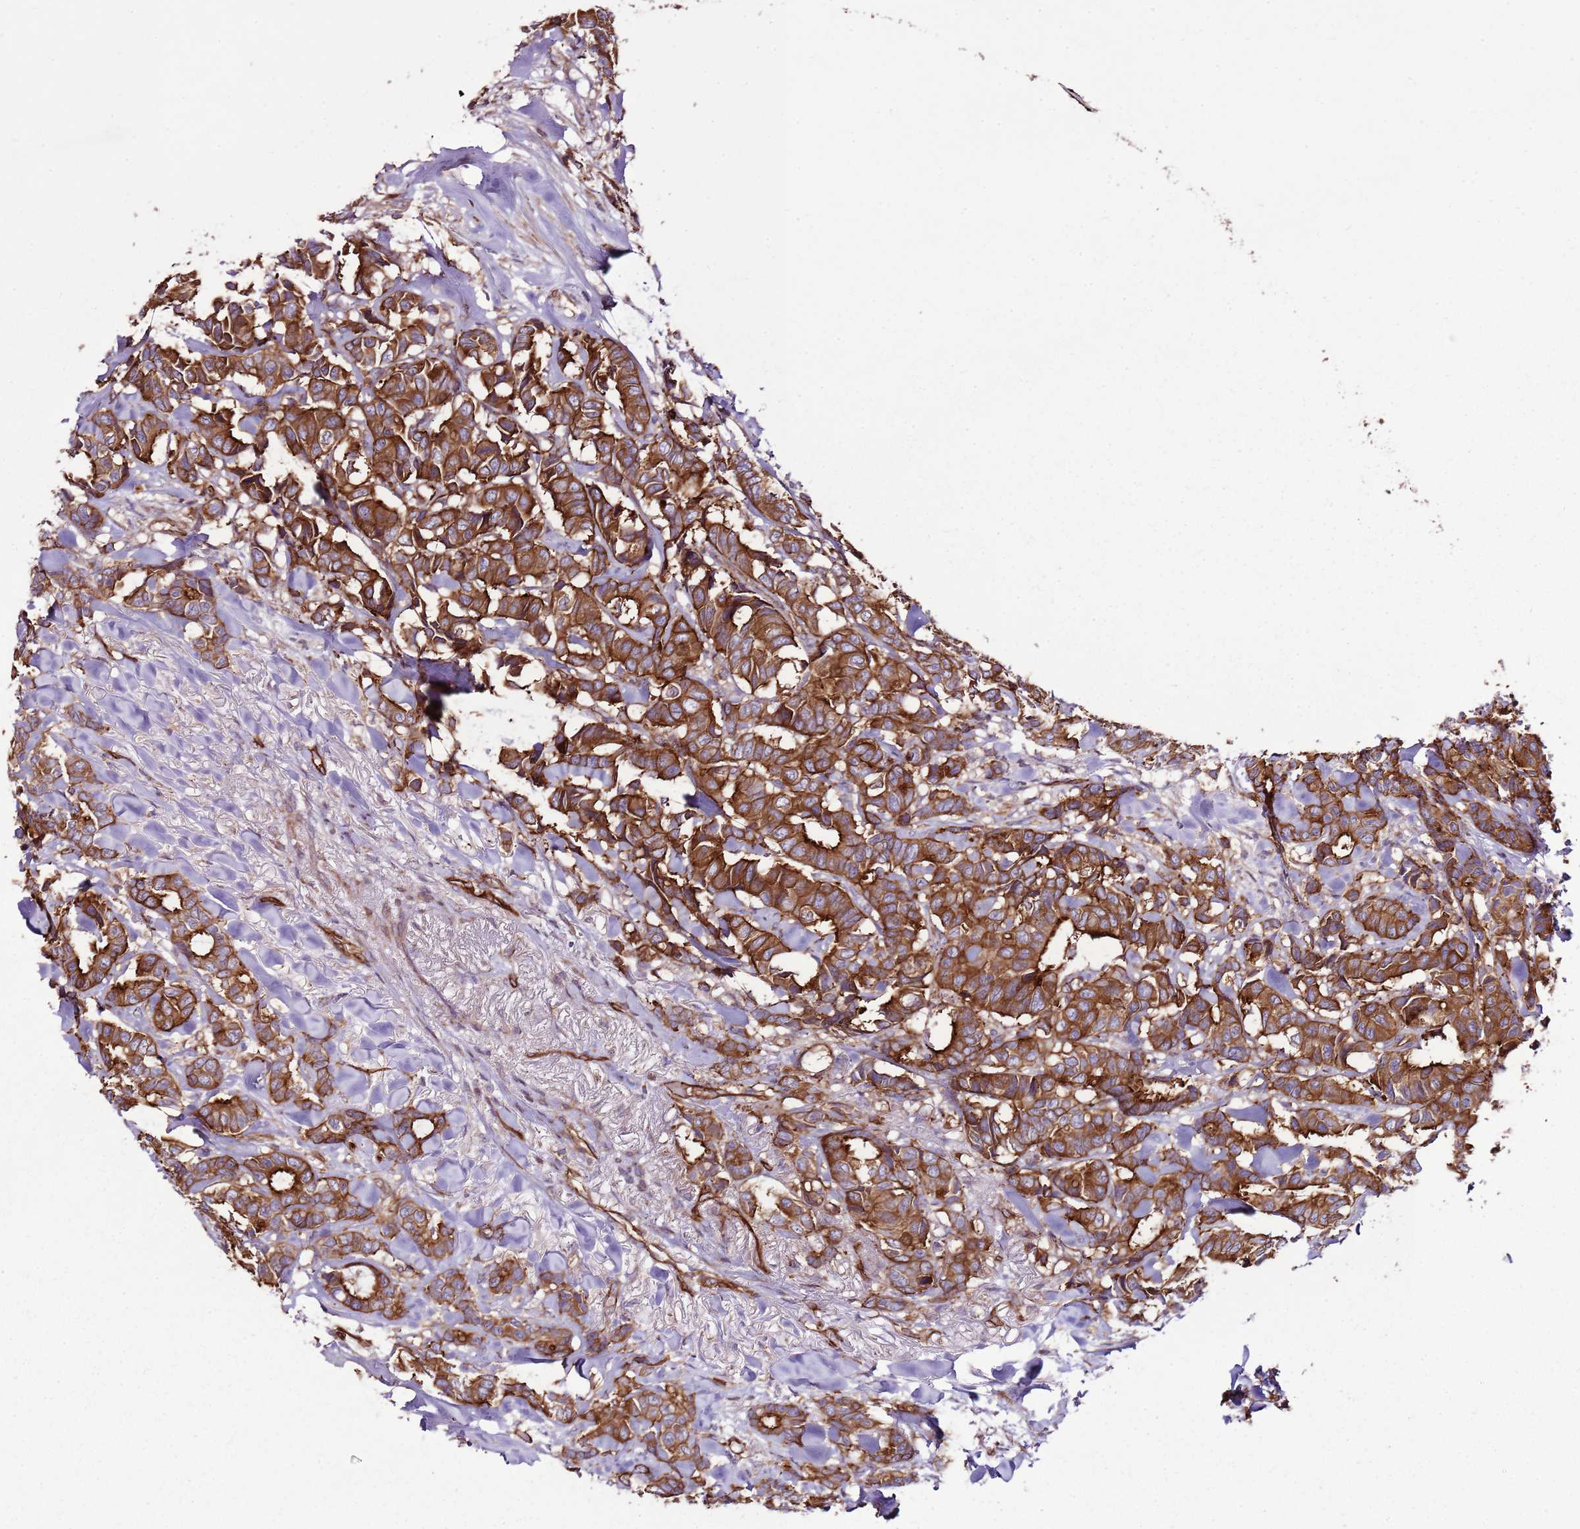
{"staining": {"intensity": "strong", "quantity": ">75%", "location": "cytoplasmic/membranous"}, "tissue": "breast cancer", "cell_type": "Tumor cells", "image_type": "cancer", "snomed": [{"axis": "morphology", "description": "Duct carcinoma"}, {"axis": "topography", "description": "Breast"}], "caption": "Brown immunohistochemical staining in breast cancer displays strong cytoplasmic/membranous expression in approximately >75% of tumor cells. (DAB = brown stain, brightfield microscopy at high magnification).", "gene": "ZNF827", "patient": {"sex": "female", "age": 87}}